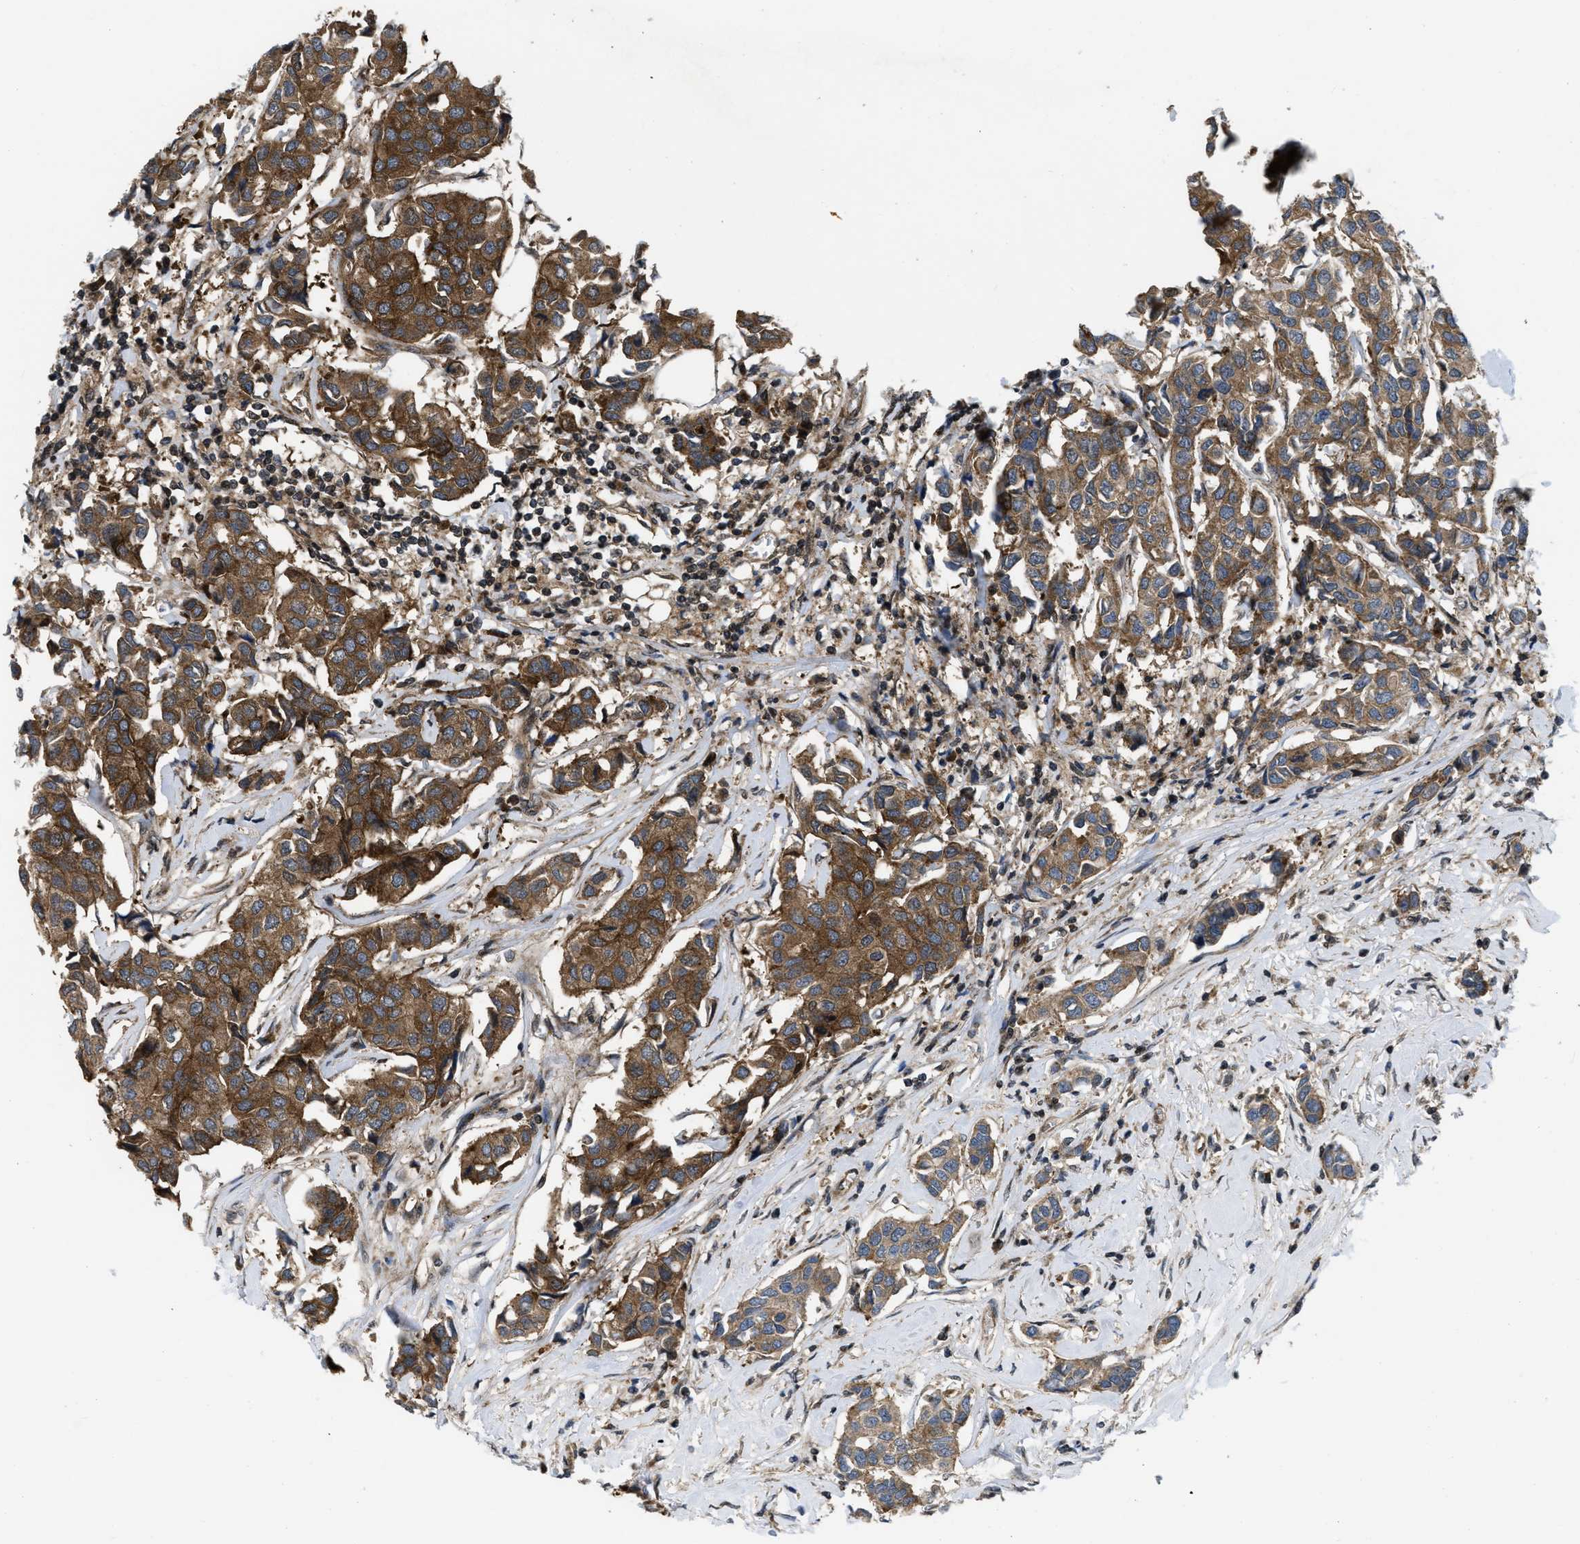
{"staining": {"intensity": "moderate", "quantity": ">75%", "location": "cytoplasmic/membranous"}, "tissue": "breast cancer", "cell_type": "Tumor cells", "image_type": "cancer", "snomed": [{"axis": "morphology", "description": "Duct carcinoma"}, {"axis": "topography", "description": "Breast"}], "caption": "Approximately >75% of tumor cells in human breast intraductal carcinoma exhibit moderate cytoplasmic/membranous protein expression as visualized by brown immunohistochemical staining.", "gene": "PPP2CB", "patient": {"sex": "female", "age": 80}}